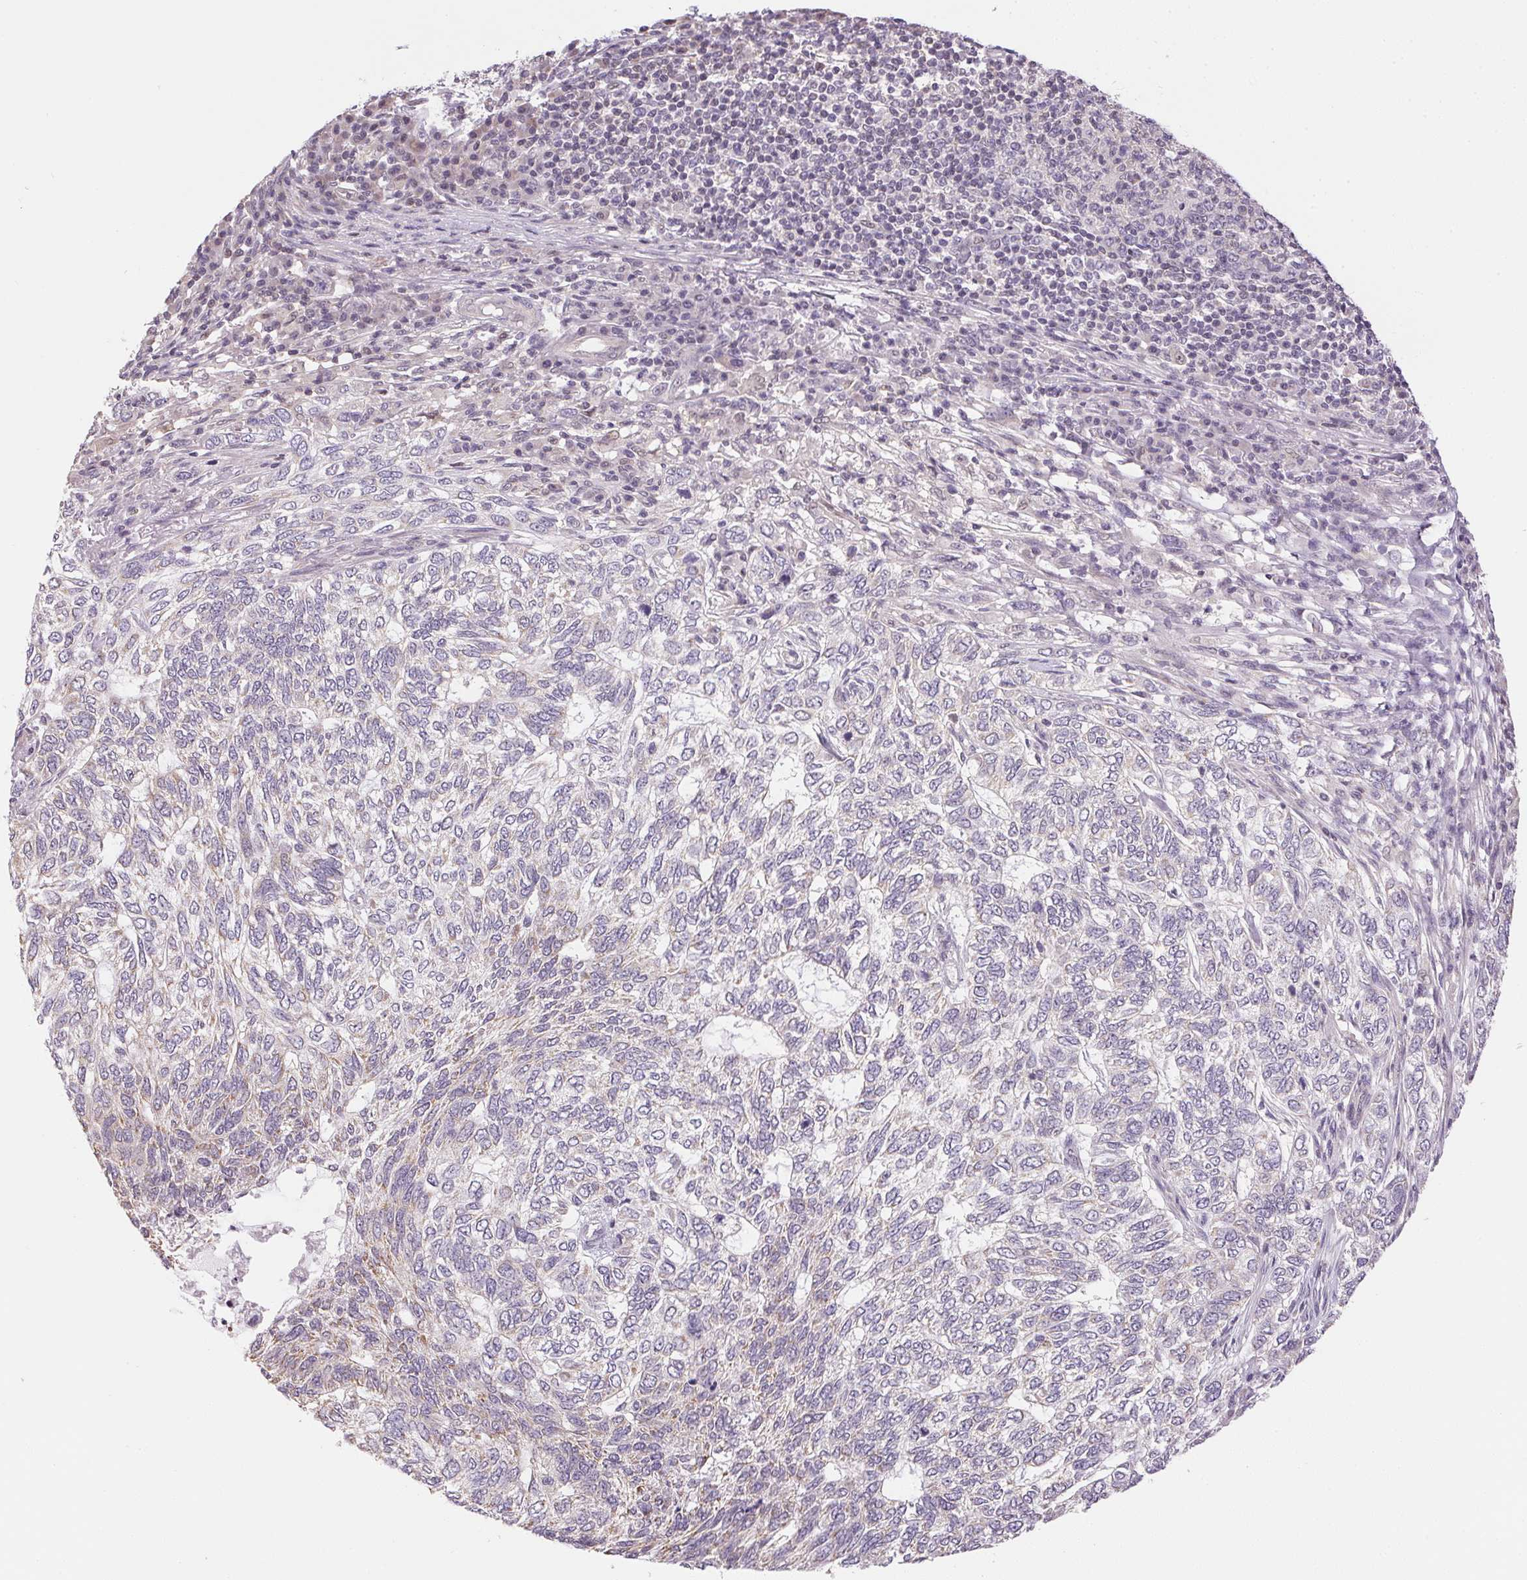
{"staining": {"intensity": "weak", "quantity": "<25%", "location": "cytoplasmic/membranous"}, "tissue": "skin cancer", "cell_type": "Tumor cells", "image_type": "cancer", "snomed": [{"axis": "morphology", "description": "Basal cell carcinoma"}, {"axis": "topography", "description": "Skin"}], "caption": "DAB (3,3'-diaminobenzidine) immunohistochemical staining of basal cell carcinoma (skin) reveals no significant expression in tumor cells.", "gene": "SC5D", "patient": {"sex": "female", "age": 65}}